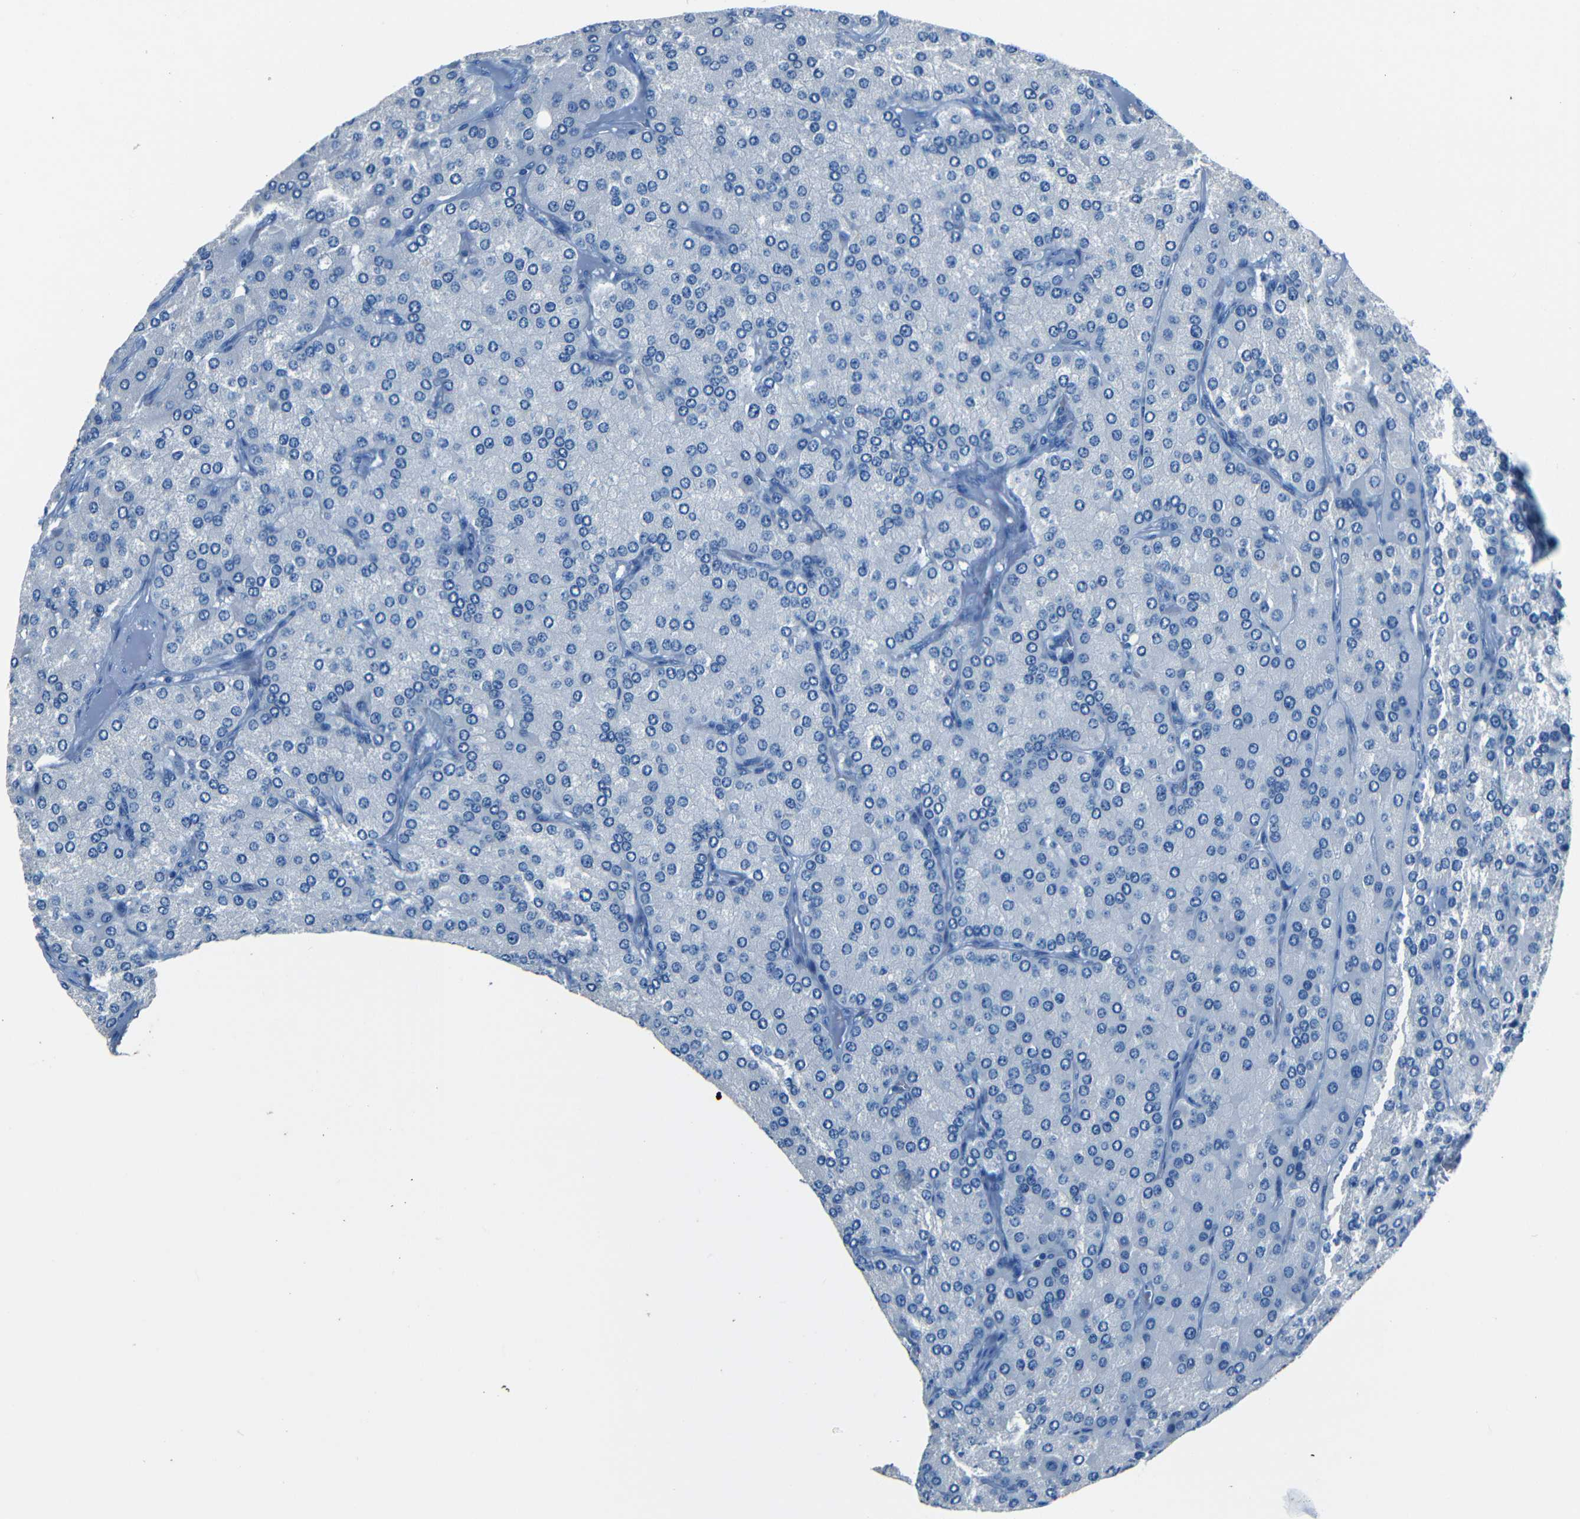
{"staining": {"intensity": "negative", "quantity": "none", "location": "none"}, "tissue": "parathyroid gland", "cell_type": "Glandular cells", "image_type": "normal", "snomed": [{"axis": "morphology", "description": "Normal tissue, NOS"}, {"axis": "morphology", "description": "Adenoma, NOS"}, {"axis": "topography", "description": "Parathyroid gland"}], "caption": "This is a histopathology image of immunohistochemistry (IHC) staining of benign parathyroid gland, which shows no staining in glandular cells. (Stains: DAB (3,3'-diaminobenzidine) immunohistochemistry (IHC) with hematoxylin counter stain, Microscopy: brightfield microscopy at high magnification).", "gene": "FBN2", "patient": {"sex": "female", "age": 86}}